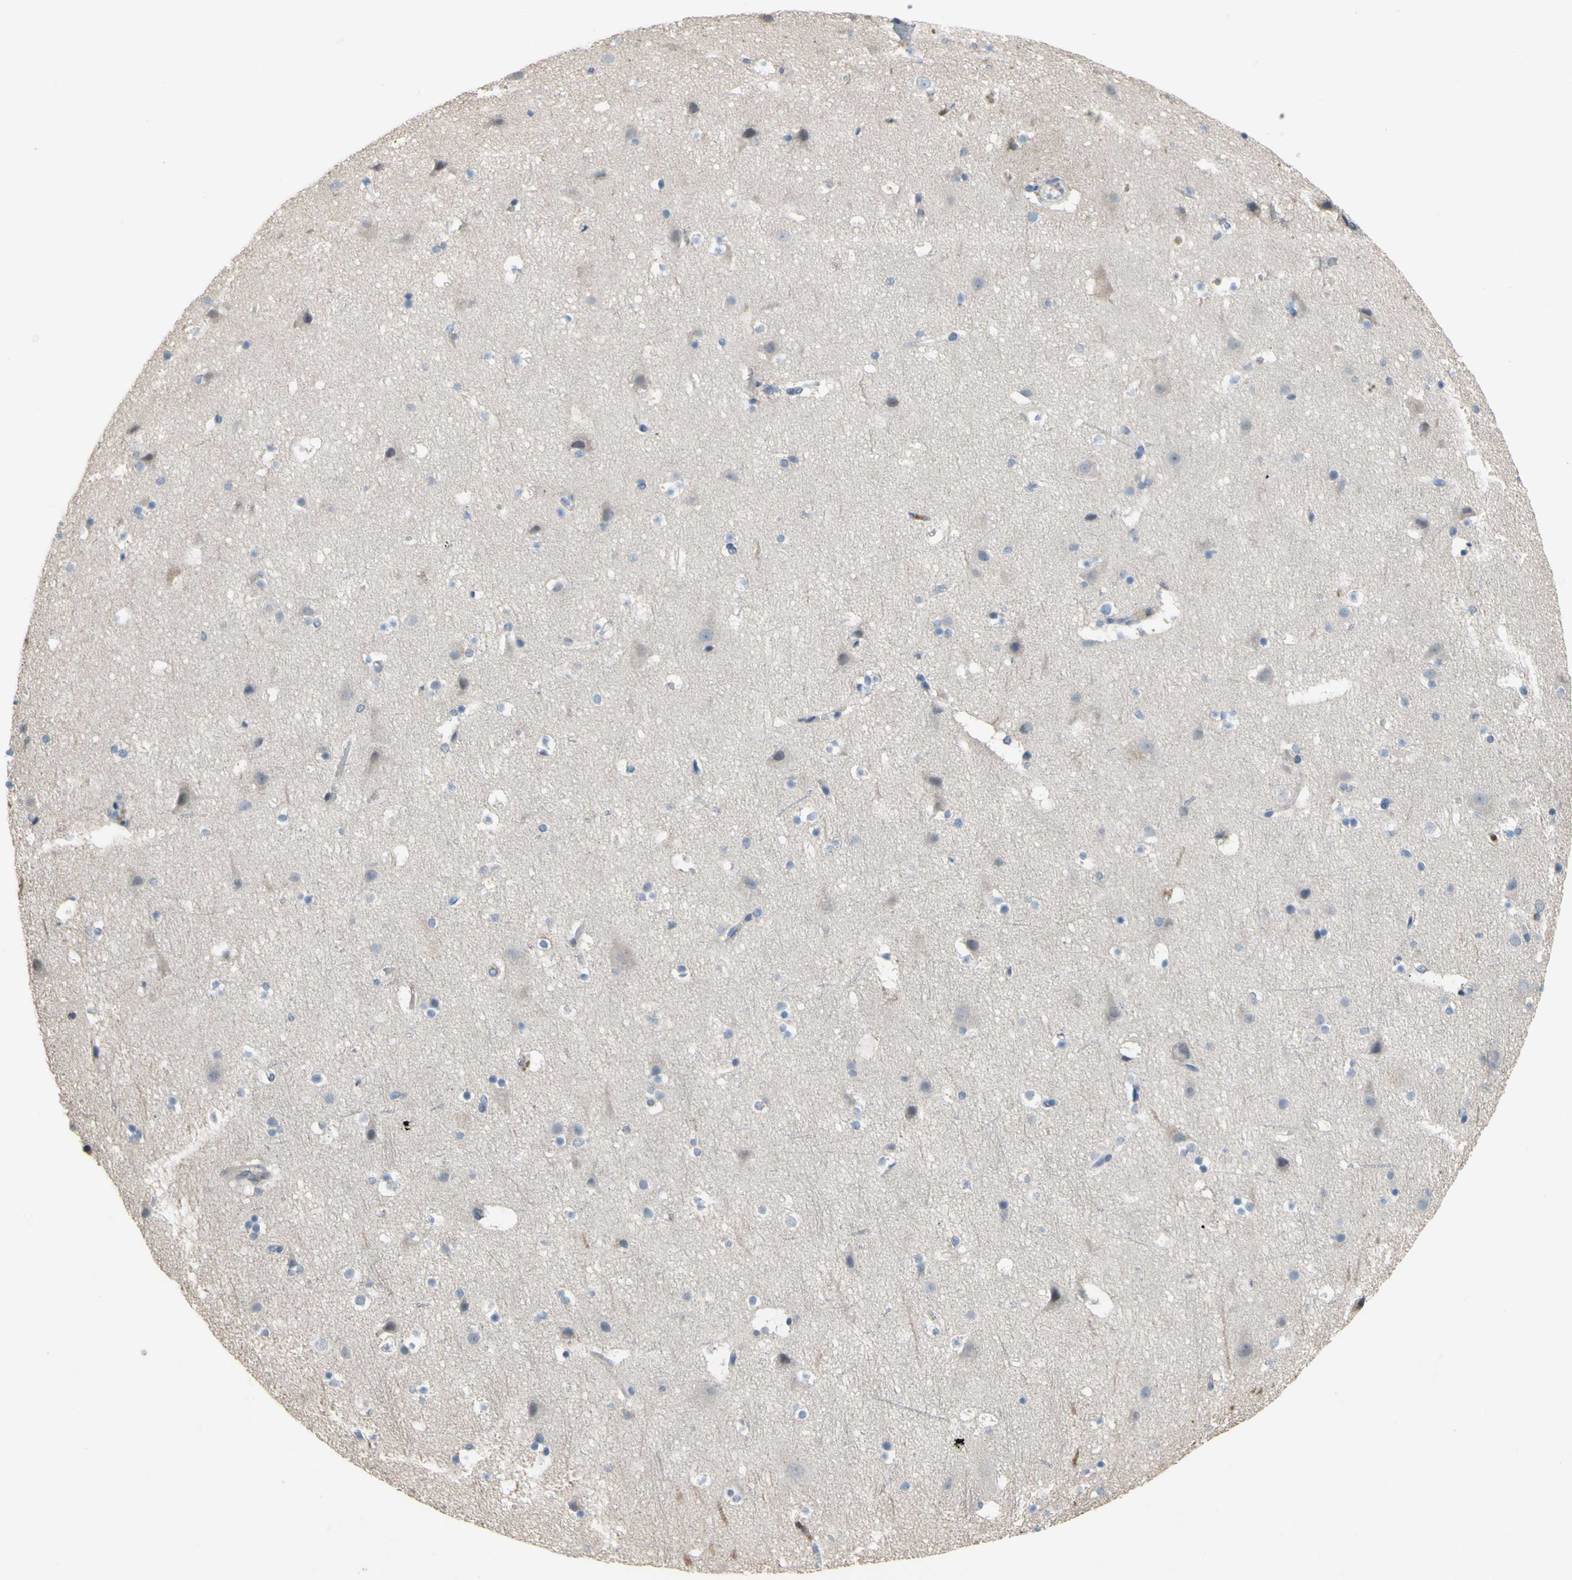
{"staining": {"intensity": "weak", "quantity": "25%-75%", "location": "cytoplasmic/membranous"}, "tissue": "cerebral cortex", "cell_type": "Endothelial cells", "image_type": "normal", "snomed": [{"axis": "morphology", "description": "Normal tissue, NOS"}, {"axis": "topography", "description": "Cerebral cortex"}], "caption": "About 25%-75% of endothelial cells in benign cerebral cortex reveal weak cytoplasmic/membranous protein positivity as visualized by brown immunohistochemical staining.", "gene": "GRAMD2B", "patient": {"sex": "male", "age": 45}}